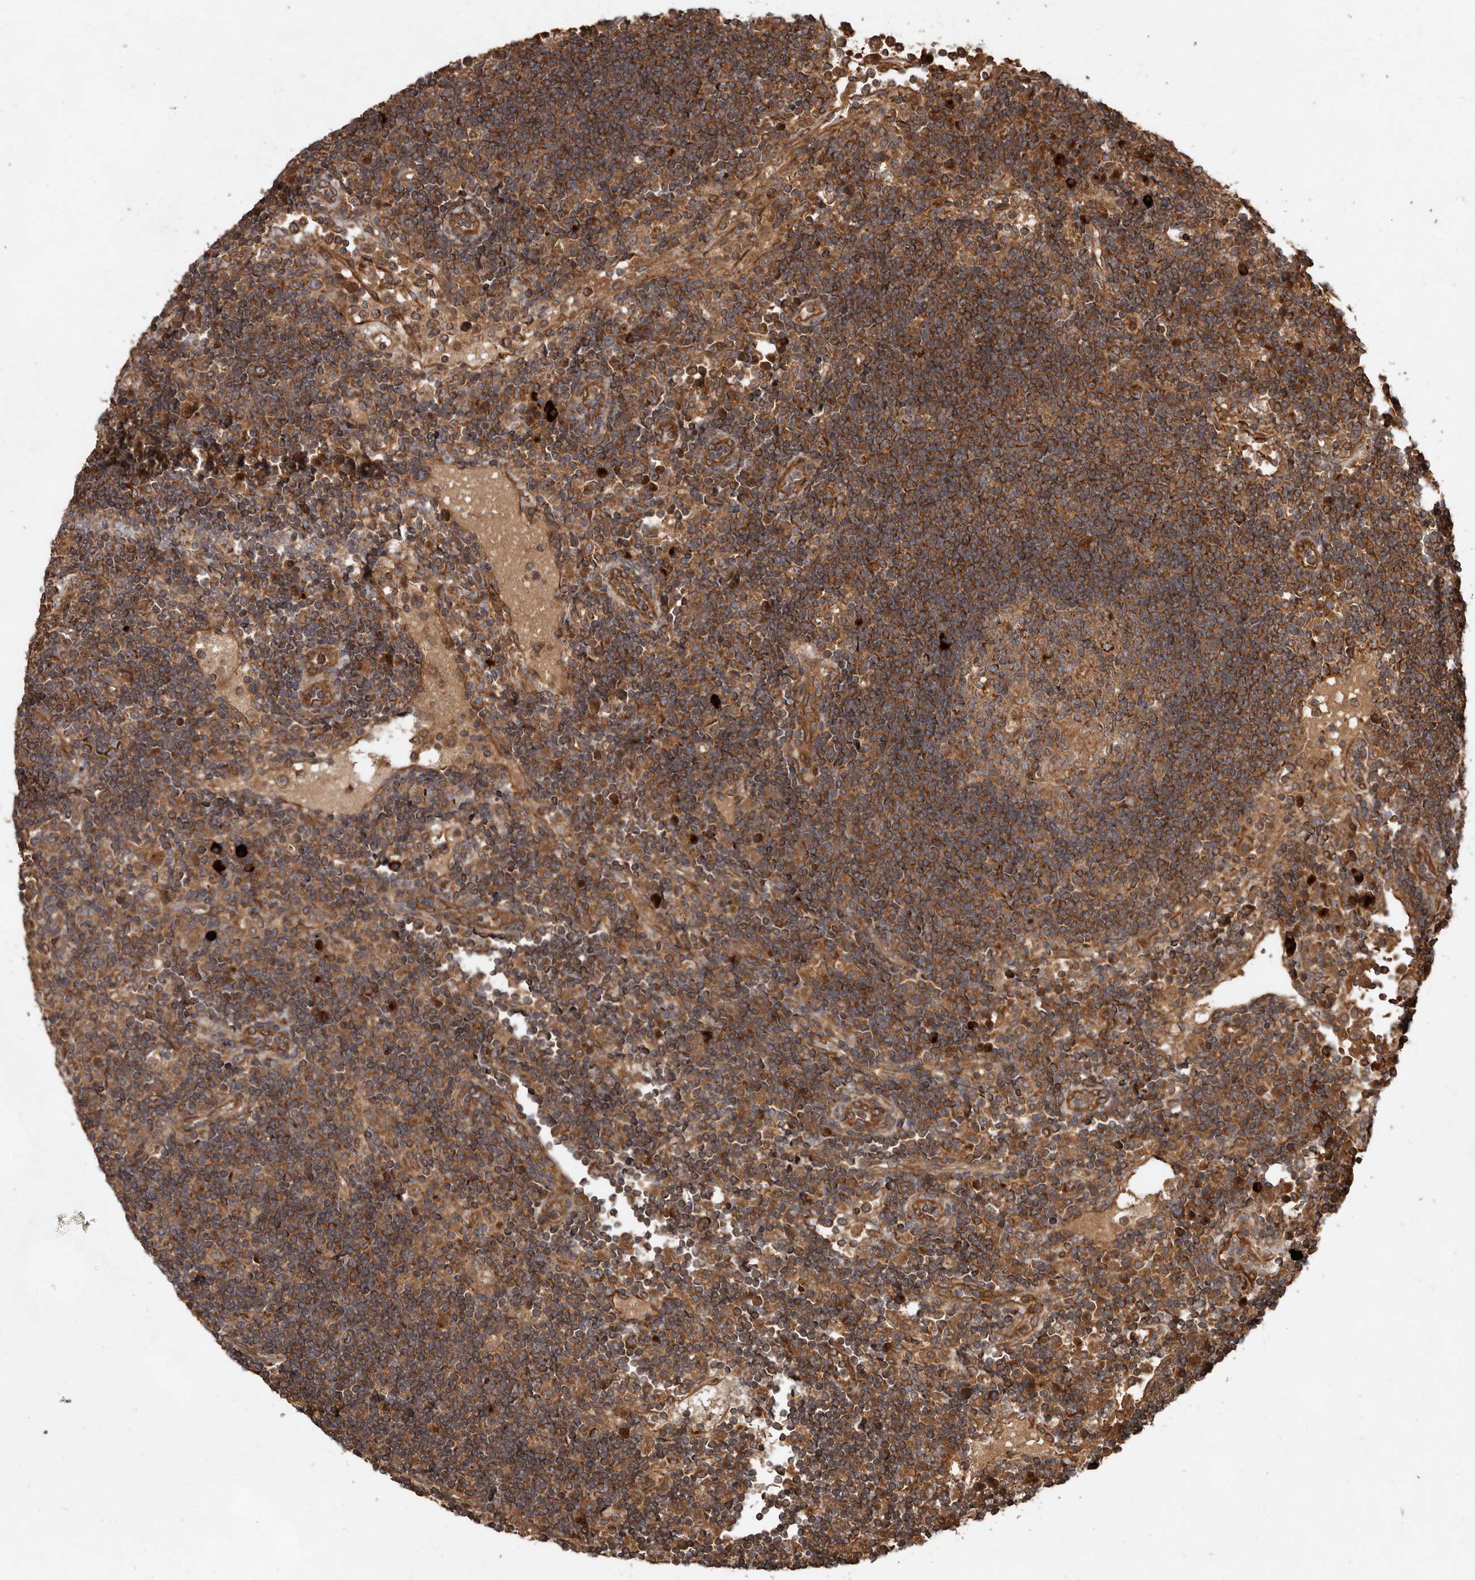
{"staining": {"intensity": "moderate", "quantity": ">75%", "location": "cytoplasmic/membranous"}, "tissue": "lymph node", "cell_type": "Germinal center cells", "image_type": "normal", "snomed": [{"axis": "morphology", "description": "Normal tissue, NOS"}, {"axis": "topography", "description": "Lymph node"}], "caption": "The image exhibits staining of unremarkable lymph node, revealing moderate cytoplasmic/membranous protein staining (brown color) within germinal center cells.", "gene": "STK36", "patient": {"sex": "female", "age": 53}}